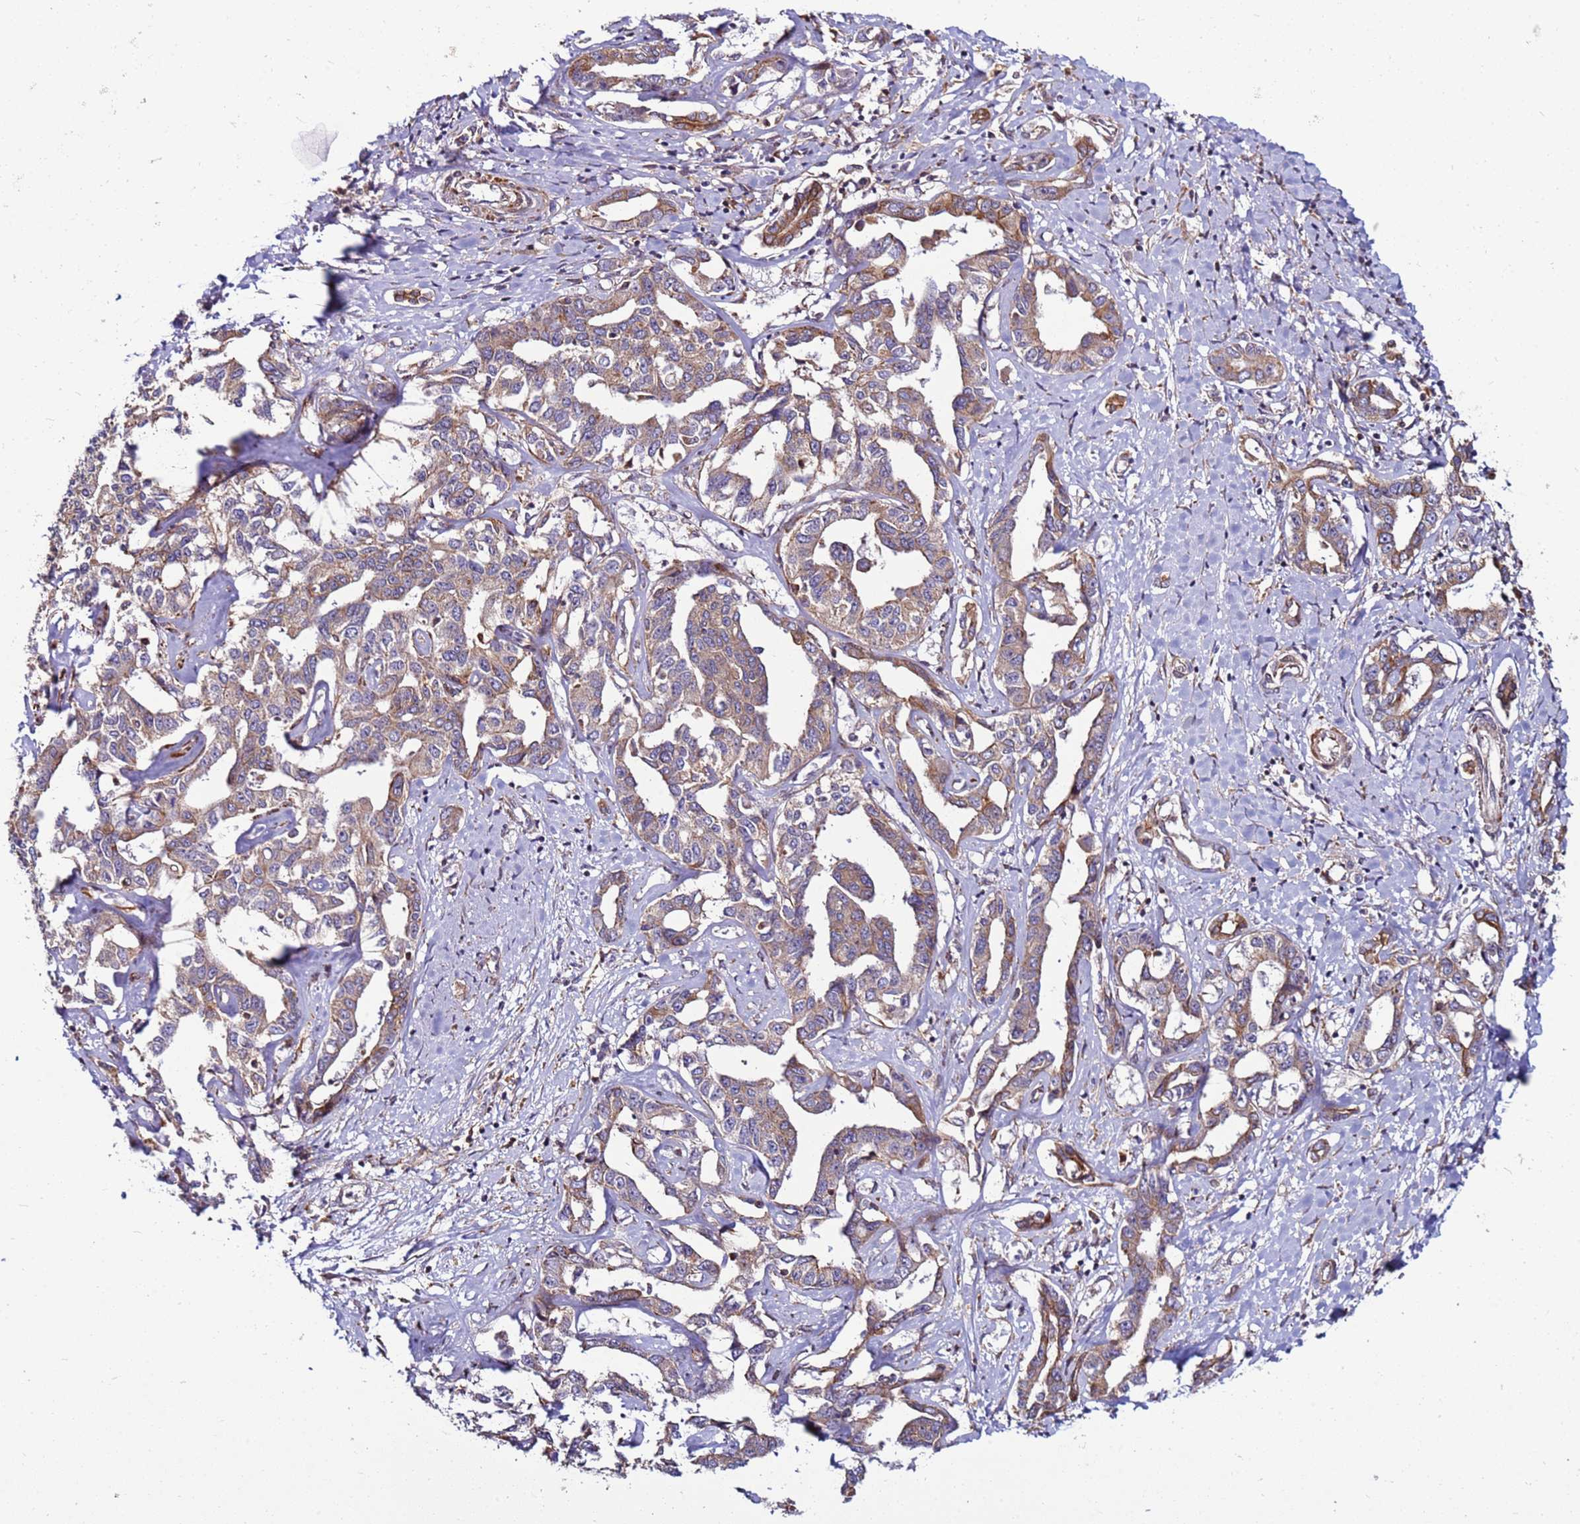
{"staining": {"intensity": "moderate", "quantity": ">75%", "location": "cytoplasmic/membranous"}, "tissue": "liver cancer", "cell_type": "Tumor cells", "image_type": "cancer", "snomed": [{"axis": "morphology", "description": "Cholangiocarcinoma"}, {"axis": "topography", "description": "Liver"}], "caption": "About >75% of tumor cells in cholangiocarcinoma (liver) exhibit moderate cytoplasmic/membranous protein expression as visualized by brown immunohistochemical staining.", "gene": "MCRIP1", "patient": {"sex": "male", "age": 59}}